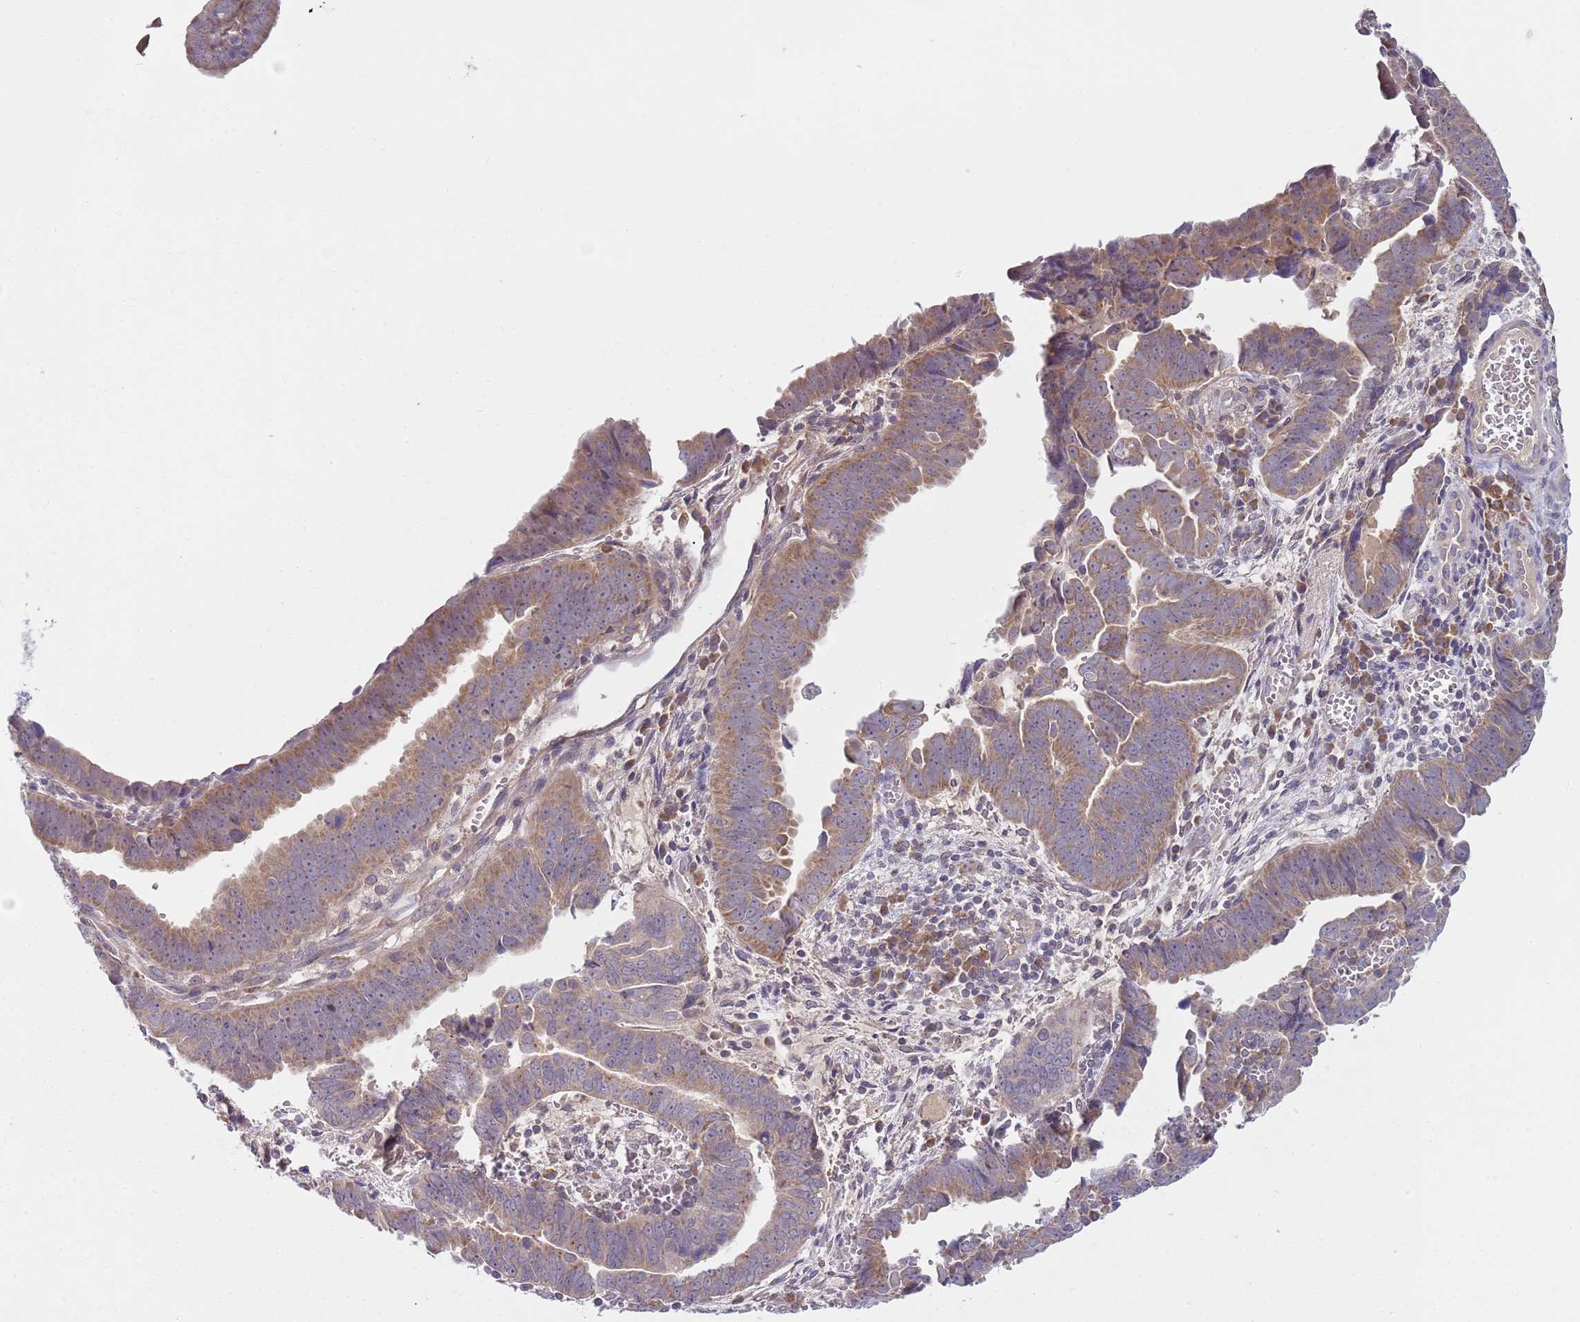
{"staining": {"intensity": "moderate", "quantity": "25%-75%", "location": "cytoplasmic/membranous"}, "tissue": "endometrial cancer", "cell_type": "Tumor cells", "image_type": "cancer", "snomed": [{"axis": "morphology", "description": "Adenocarcinoma, NOS"}, {"axis": "topography", "description": "Endometrium"}], "caption": "The micrograph reveals immunohistochemical staining of endometrial cancer (adenocarcinoma). There is moderate cytoplasmic/membranous expression is seen in approximately 25%-75% of tumor cells. The protein is stained brown, and the nuclei are stained in blue (DAB IHC with brightfield microscopy, high magnification).", "gene": "SKOR2", "patient": {"sex": "female", "age": 75}}